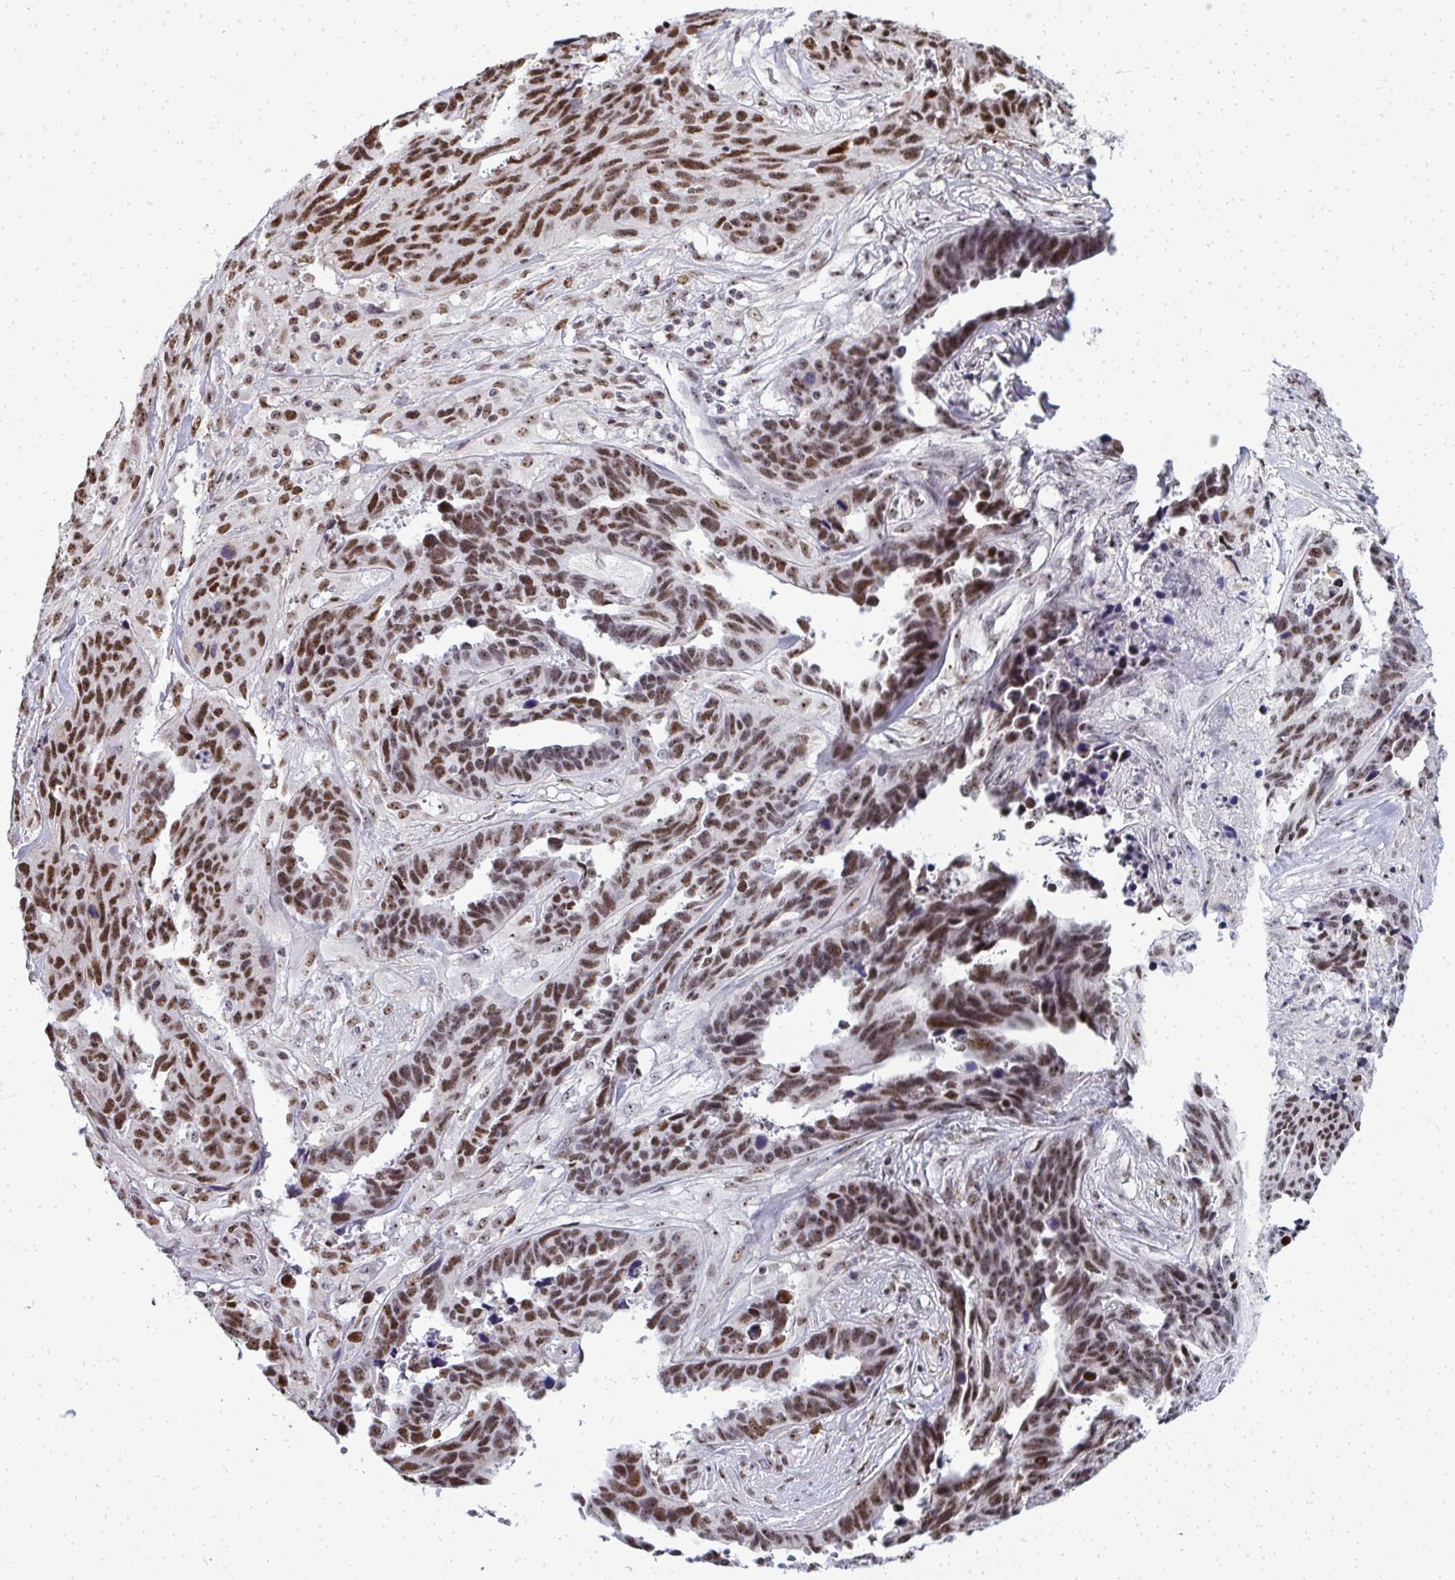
{"staining": {"intensity": "moderate", "quantity": ">75%", "location": "nuclear"}, "tissue": "ovarian cancer", "cell_type": "Tumor cells", "image_type": "cancer", "snomed": [{"axis": "morphology", "description": "Cystadenocarcinoma, serous, NOS"}, {"axis": "topography", "description": "Ovary"}], "caption": "Immunohistochemical staining of ovarian cancer (serous cystadenocarcinoma) displays moderate nuclear protein expression in about >75% of tumor cells.", "gene": "SIRT7", "patient": {"sex": "female", "age": 64}}